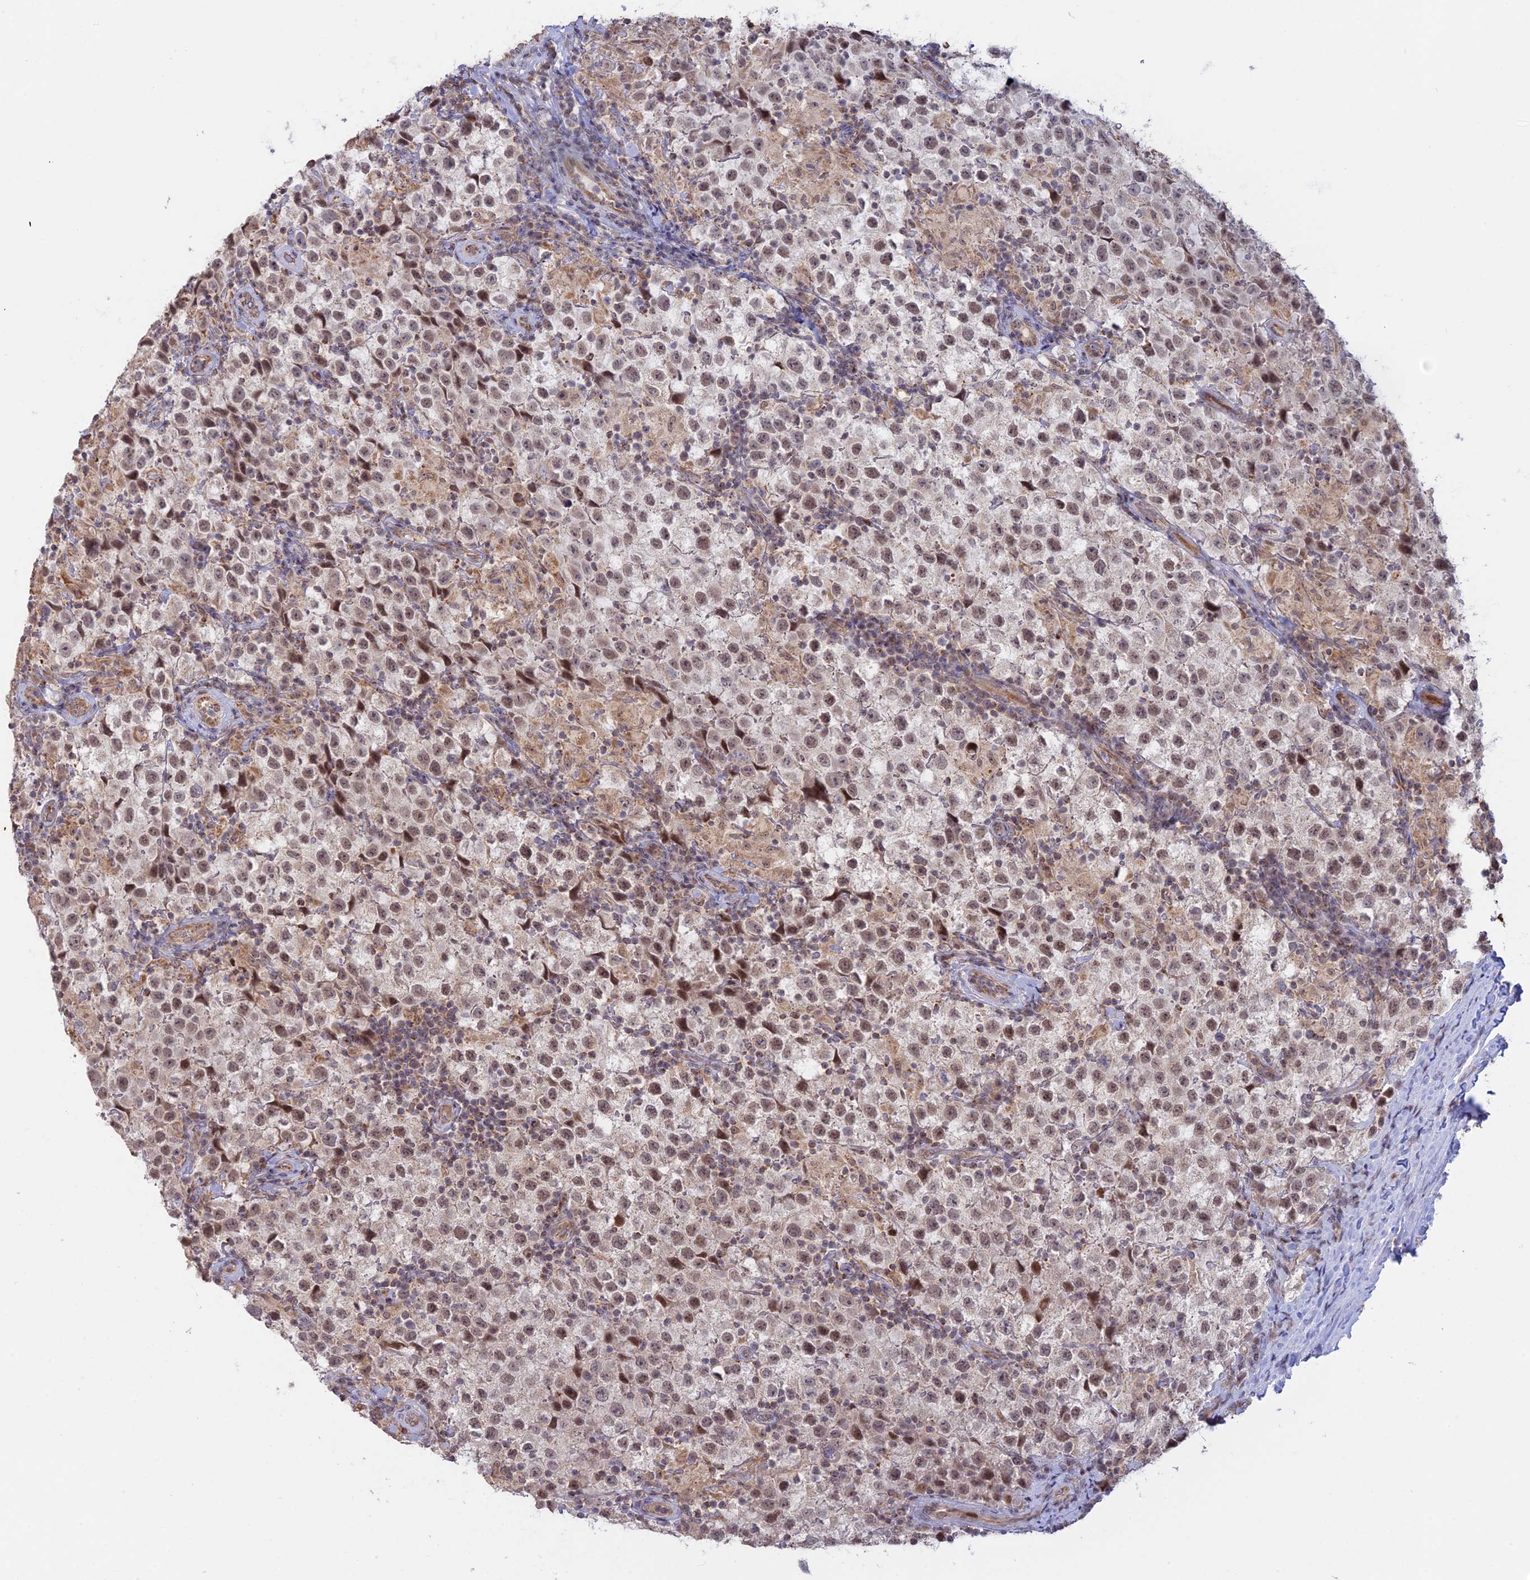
{"staining": {"intensity": "moderate", "quantity": ">75%", "location": "nuclear"}, "tissue": "testis cancer", "cell_type": "Tumor cells", "image_type": "cancer", "snomed": [{"axis": "morphology", "description": "Seminoma, NOS"}, {"axis": "morphology", "description": "Carcinoma, Embryonal, NOS"}, {"axis": "topography", "description": "Testis"}], "caption": "DAB (3,3'-diaminobenzidine) immunohistochemical staining of testis cancer (seminoma) shows moderate nuclear protein expression in approximately >75% of tumor cells. (Brightfield microscopy of DAB IHC at high magnification).", "gene": "GSKIP", "patient": {"sex": "male", "age": 41}}